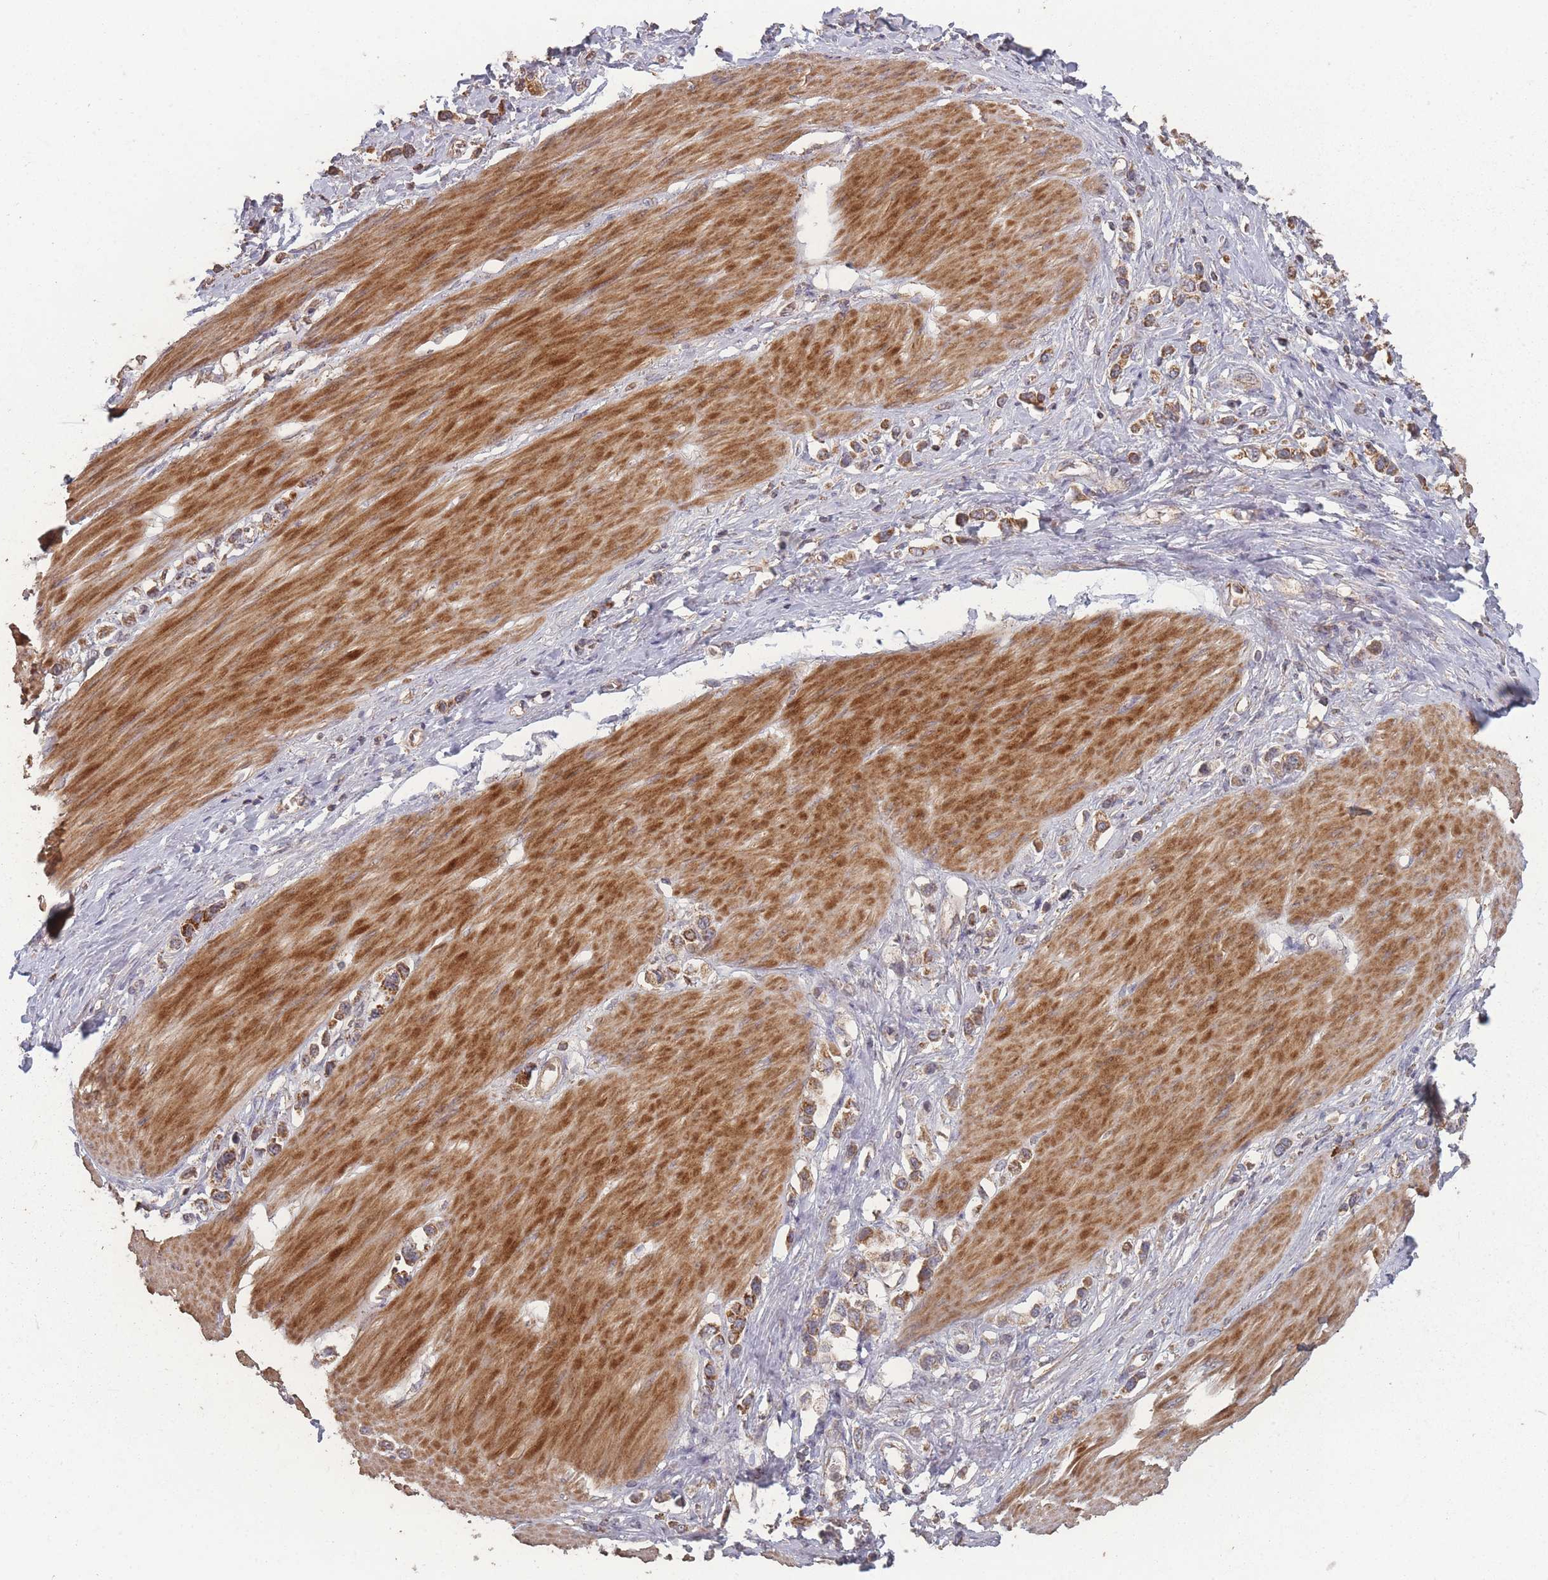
{"staining": {"intensity": "moderate", "quantity": ">75%", "location": "cytoplasmic/membranous"}, "tissue": "stomach cancer", "cell_type": "Tumor cells", "image_type": "cancer", "snomed": [{"axis": "morphology", "description": "Normal tissue, NOS"}, {"axis": "morphology", "description": "Adenocarcinoma, NOS"}, {"axis": "topography", "description": "Stomach, upper"}, {"axis": "topography", "description": "Stomach"}], "caption": "The immunohistochemical stain labels moderate cytoplasmic/membranous staining in tumor cells of adenocarcinoma (stomach) tissue.", "gene": "LYRM7", "patient": {"sex": "female", "age": 65}}